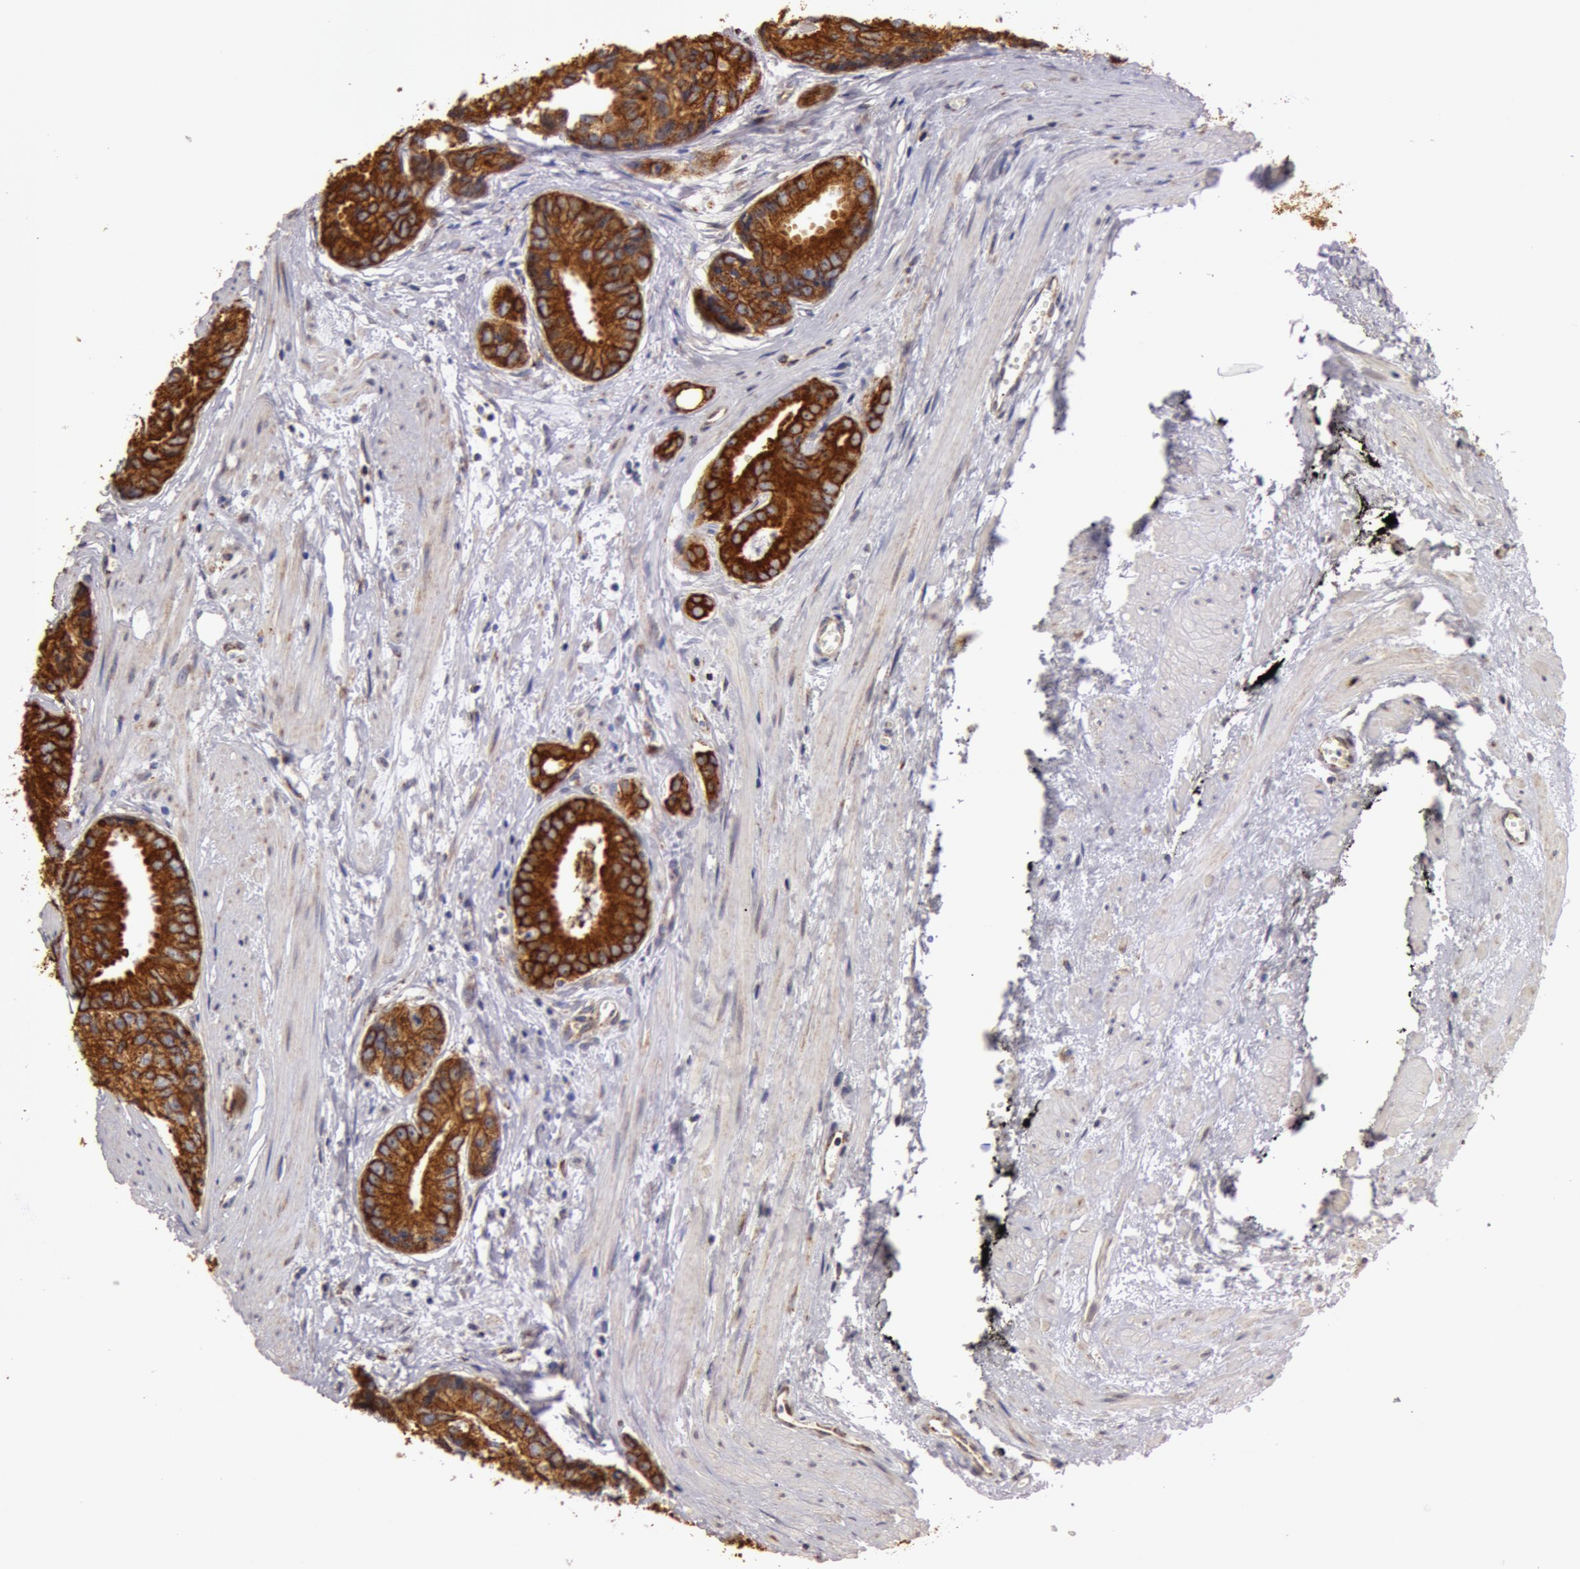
{"staining": {"intensity": "strong", "quantity": ">75%", "location": "cytoplasmic/membranous"}, "tissue": "prostate cancer", "cell_type": "Tumor cells", "image_type": "cancer", "snomed": [{"axis": "morphology", "description": "Adenocarcinoma, High grade"}, {"axis": "topography", "description": "Prostate"}], "caption": "Tumor cells show high levels of strong cytoplasmic/membranous expression in approximately >75% of cells in human prostate adenocarcinoma (high-grade).", "gene": "KRT18", "patient": {"sex": "male", "age": 56}}